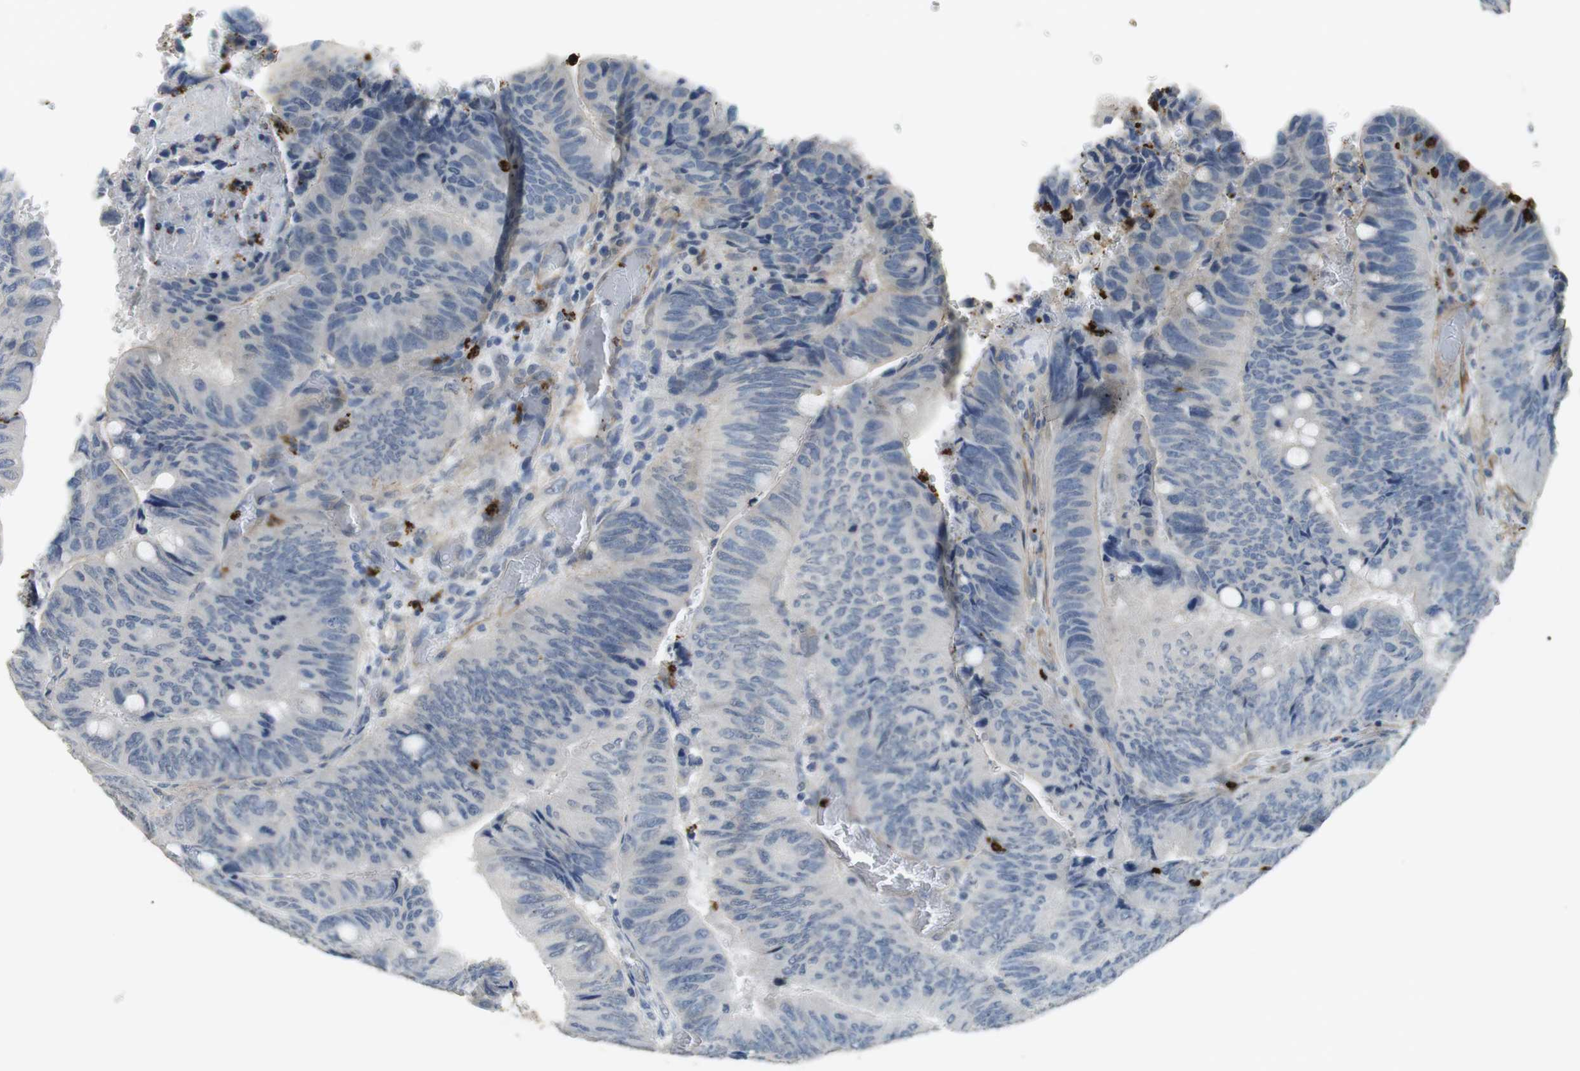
{"staining": {"intensity": "negative", "quantity": "none", "location": "none"}, "tissue": "colorectal cancer", "cell_type": "Tumor cells", "image_type": "cancer", "snomed": [{"axis": "morphology", "description": "Normal tissue, NOS"}, {"axis": "morphology", "description": "Adenocarcinoma, NOS"}, {"axis": "topography", "description": "Rectum"}, {"axis": "topography", "description": "Peripheral nerve tissue"}], "caption": "Immunohistochemistry (IHC) of human colorectal cancer exhibits no expression in tumor cells.", "gene": "GZMM", "patient": {"sex": "male", "age": 92}}